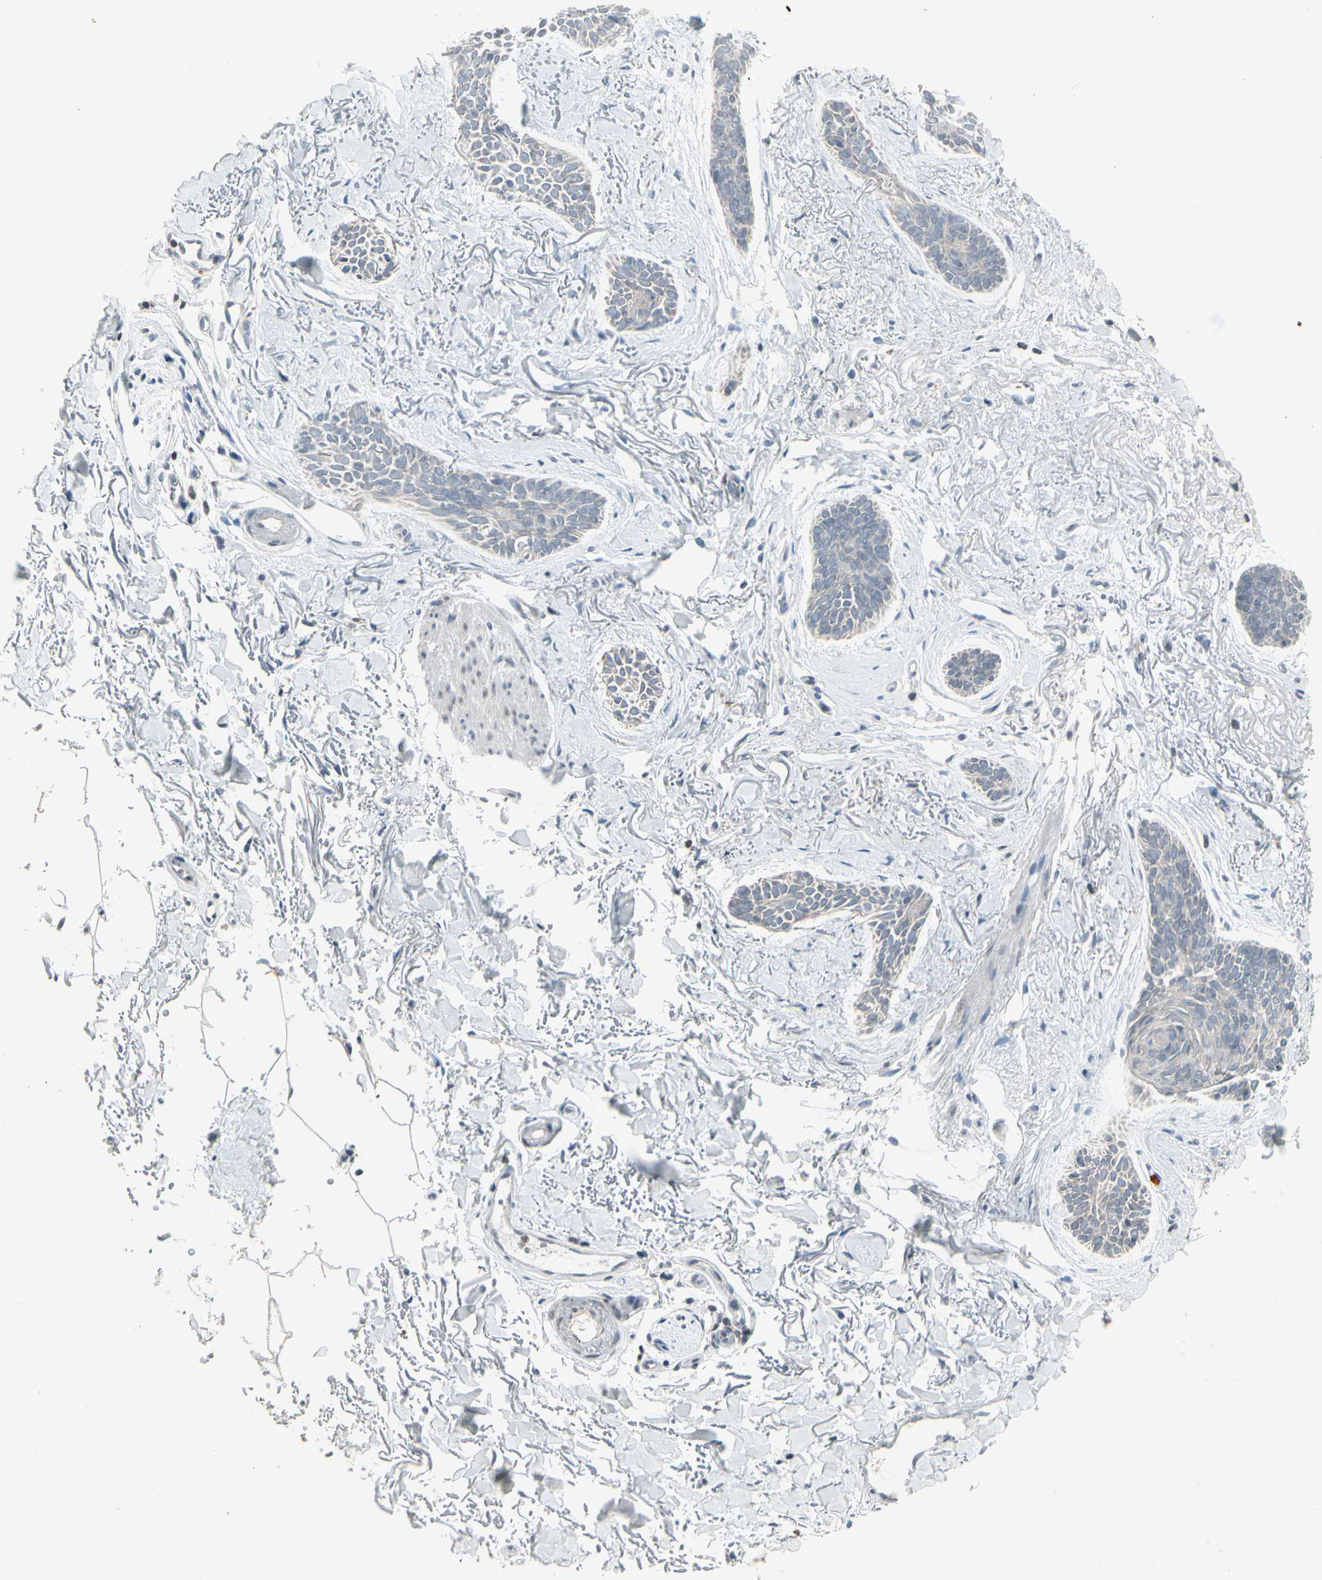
{"staining": {"intensity": "negative", "quantity": "none", "location": "none"}, "tissue": "skin cancer", "cell_type": "Tumor cells", "image_type": "cancer", "snomed": [{"axis": "morphology", "description": "Basal cell carcinoma"}, {"axis": "topography", "description": "Skin"}], "caption": "Immunohistochemistry (IHC) histopathology image of human skin cancer (basal cell carcinoma) stained for a protein (brown), which reveals no expression in tumor cells. (DAB immunohistochemistry (IHC) visualized using brightfield microscopy, high magnification).", "gene": "ARG2", "patient": {"sex": "female", "age": 84}}